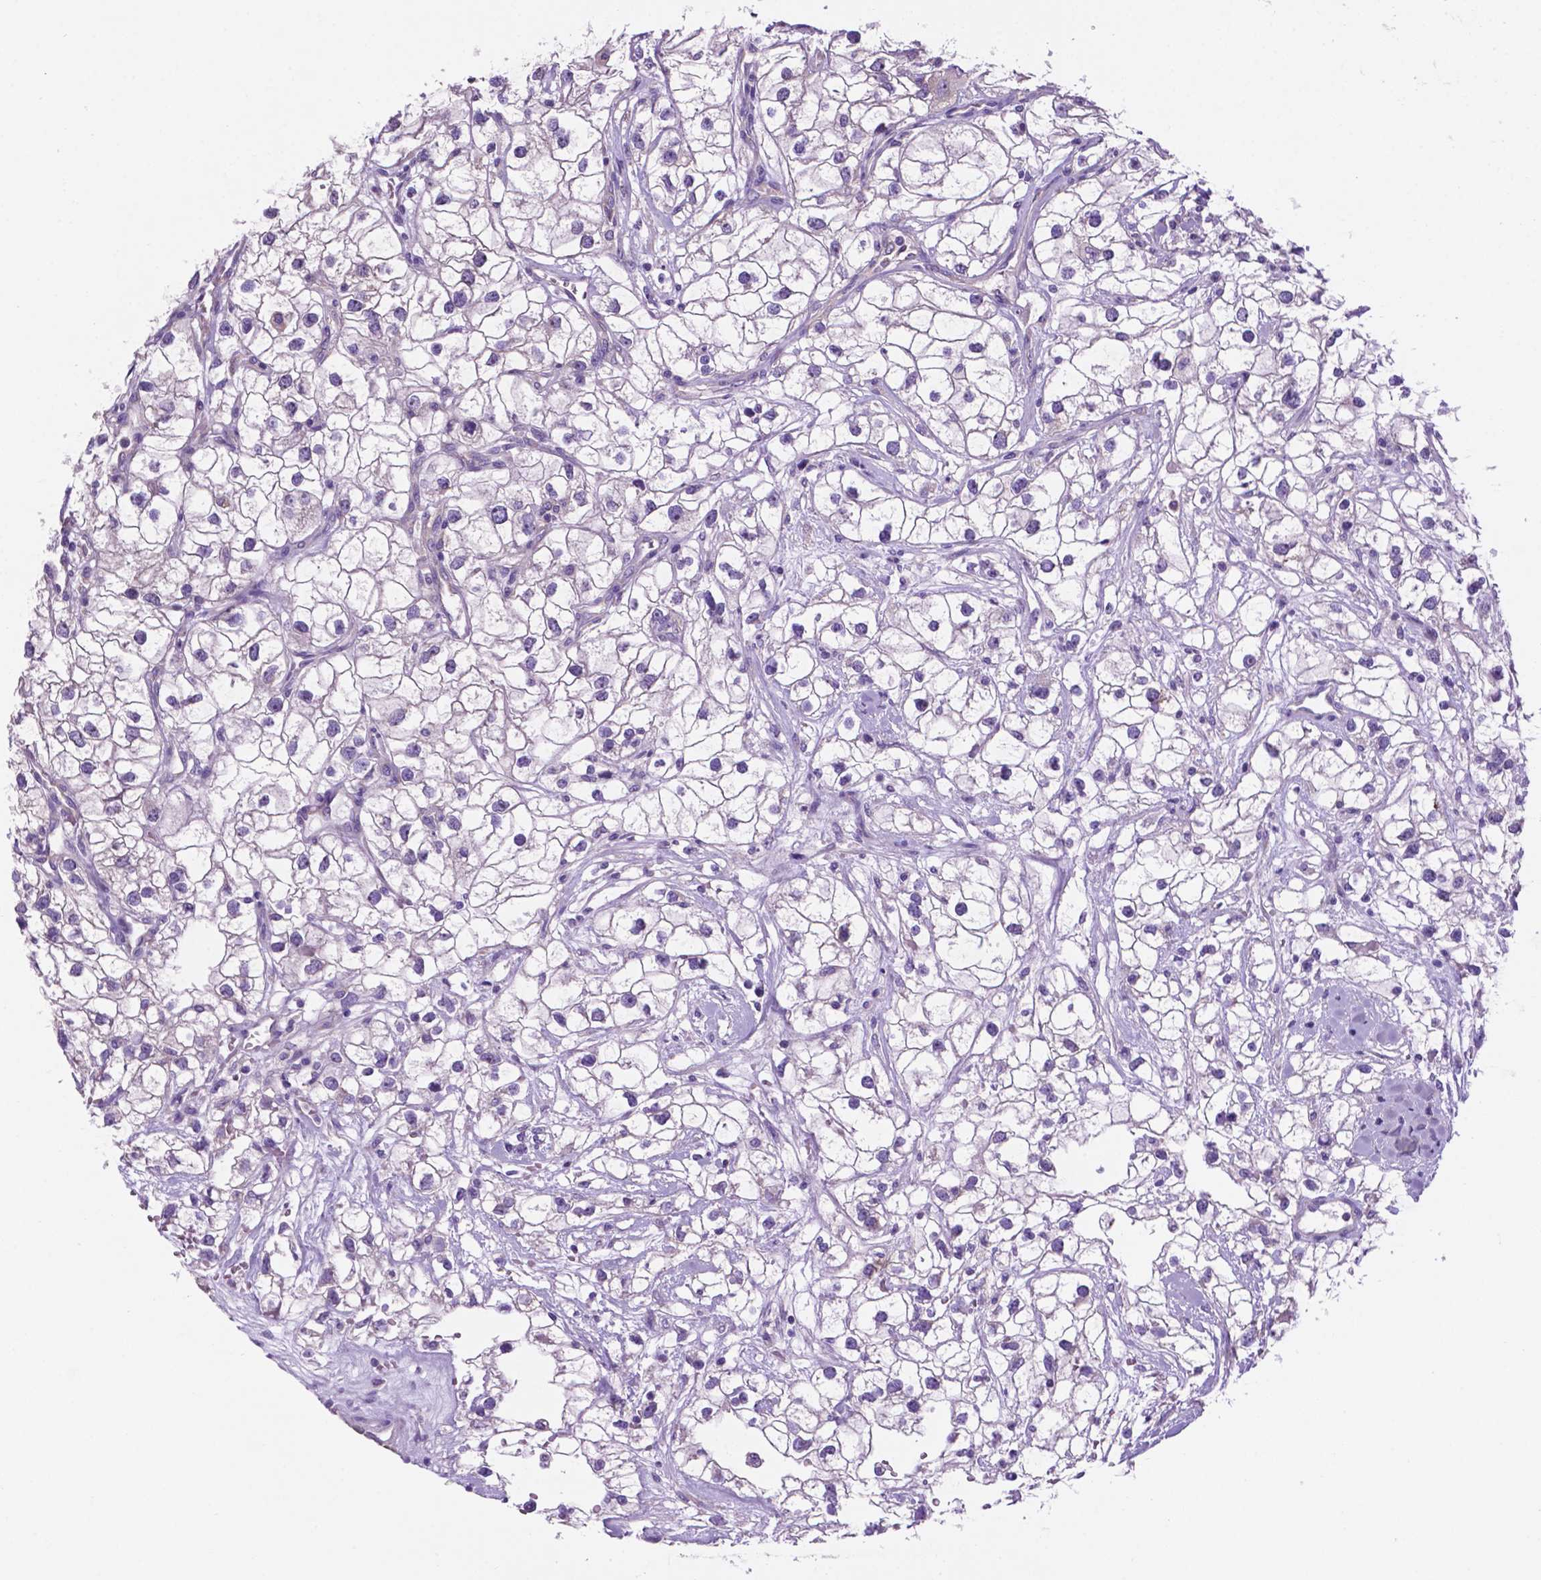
{"staining": {"intensity": "negative", "quantity": "none", "location": "none"}, "tissue": "renal cancer", "cell_type": "Tumor cells", "image_type": "cancer", "snomed": [{"axis": "morphology", "description": "Adenocarcinoma, NOS"}, {"axis": "topography", "description": "Kidney"}], "caption": "The histopathology image reveals no staining of tumor cells in renal cancer.", "gene": "SPDYA", "patient": {"sex": "male", "age": 59}}